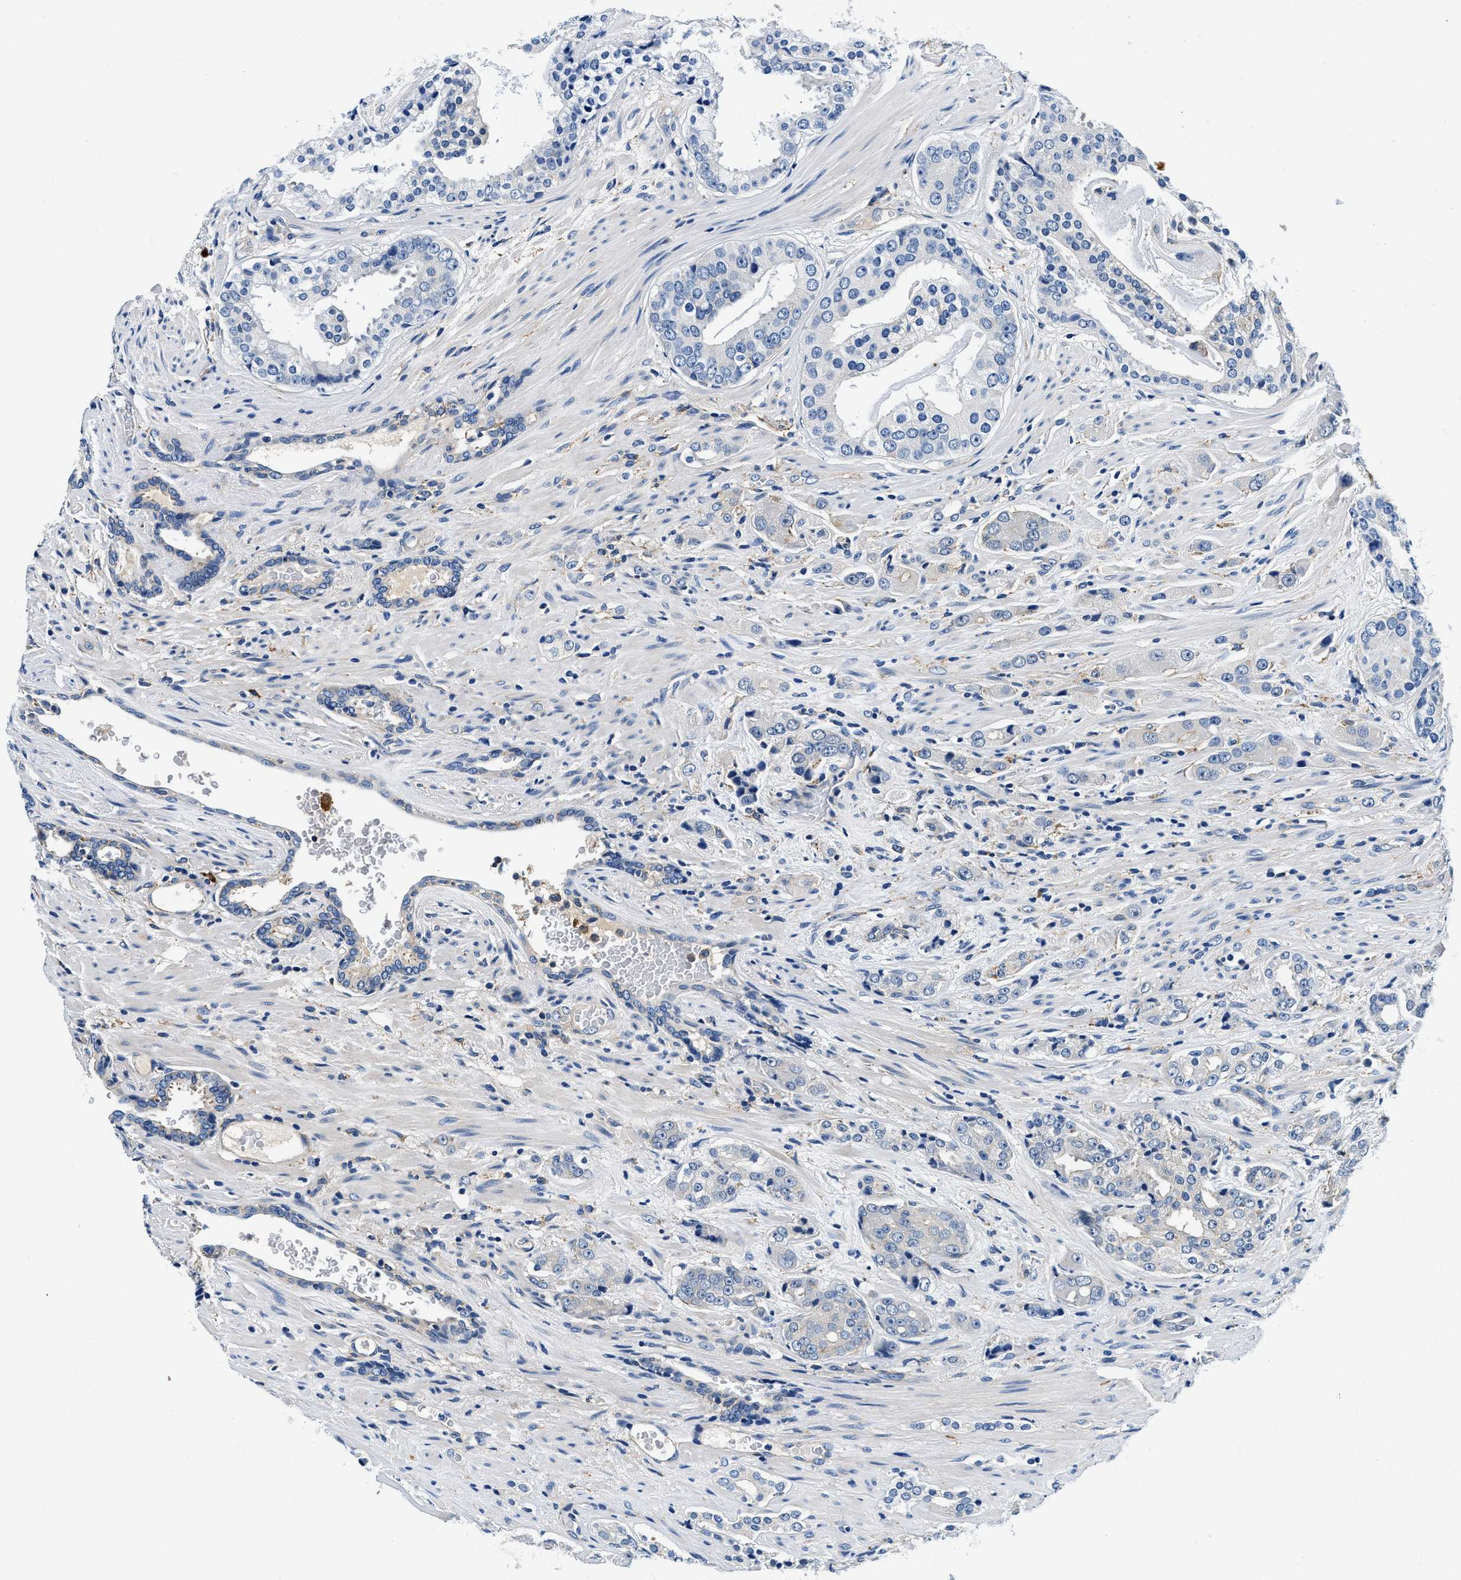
{"staining": {"intensity": "negative", "quantity": "none", "location": "none"}, "tissue": "prostate cancer", "cell_type": "Tumor cells", "image_type": "cancer", "snomed": [{"axis": "morphology", "description": "Adenocarcinoma, High grade"}, {"axis": "topography", "description": "Prostate"}], "caption": "Photomicrograph shows no significant protein expression in tumor cells of prostate cancer (high-grade adenocarcinoma). Nuclei are stained in blue.", "gene": "ZFAND3", "patient": {"sex": "male", "age": 71}}